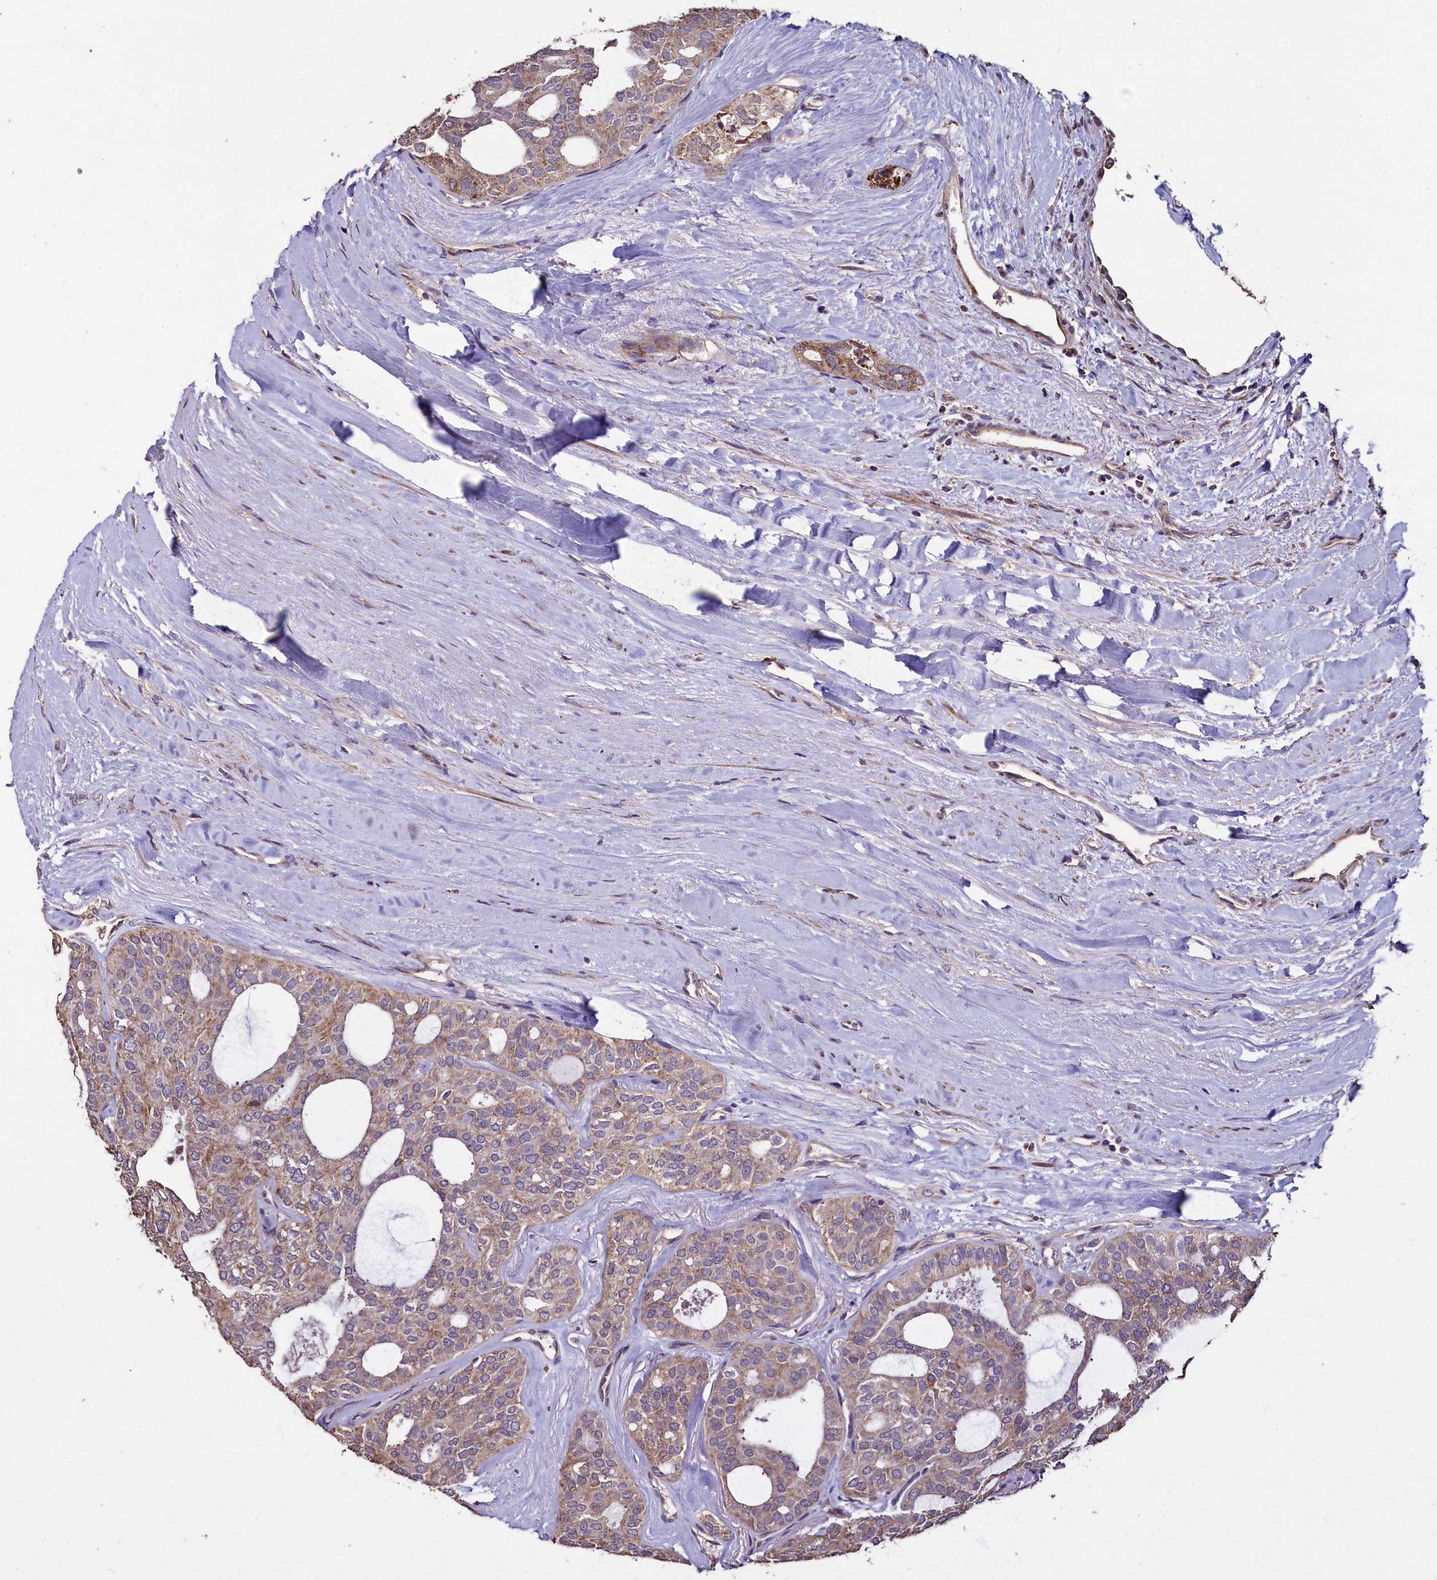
{"staining": {"intensity": "moderate", "quantity": ">75%", "location": "cytoplasmic/membranous"}, "tissue": "thyroid cancer", "cell_type": "Tumor cells", "image_type": "cancer", "snomed": [{"axis": "morphology", "description": "Follicular adenoma carcinoma, NOS"}, {"axis": "topography", "description": "Thyroid gland"}], "caption": "A photomicrograph showing moderate cytoplasmic/membranous positivity in about >75% of tumor cells in follicular adenoma carcinoma (thyroid), as visualized by brown immunohistochemical staining.", "gene": "COQ9", "patient": {"sex": "male", "age": 75}}